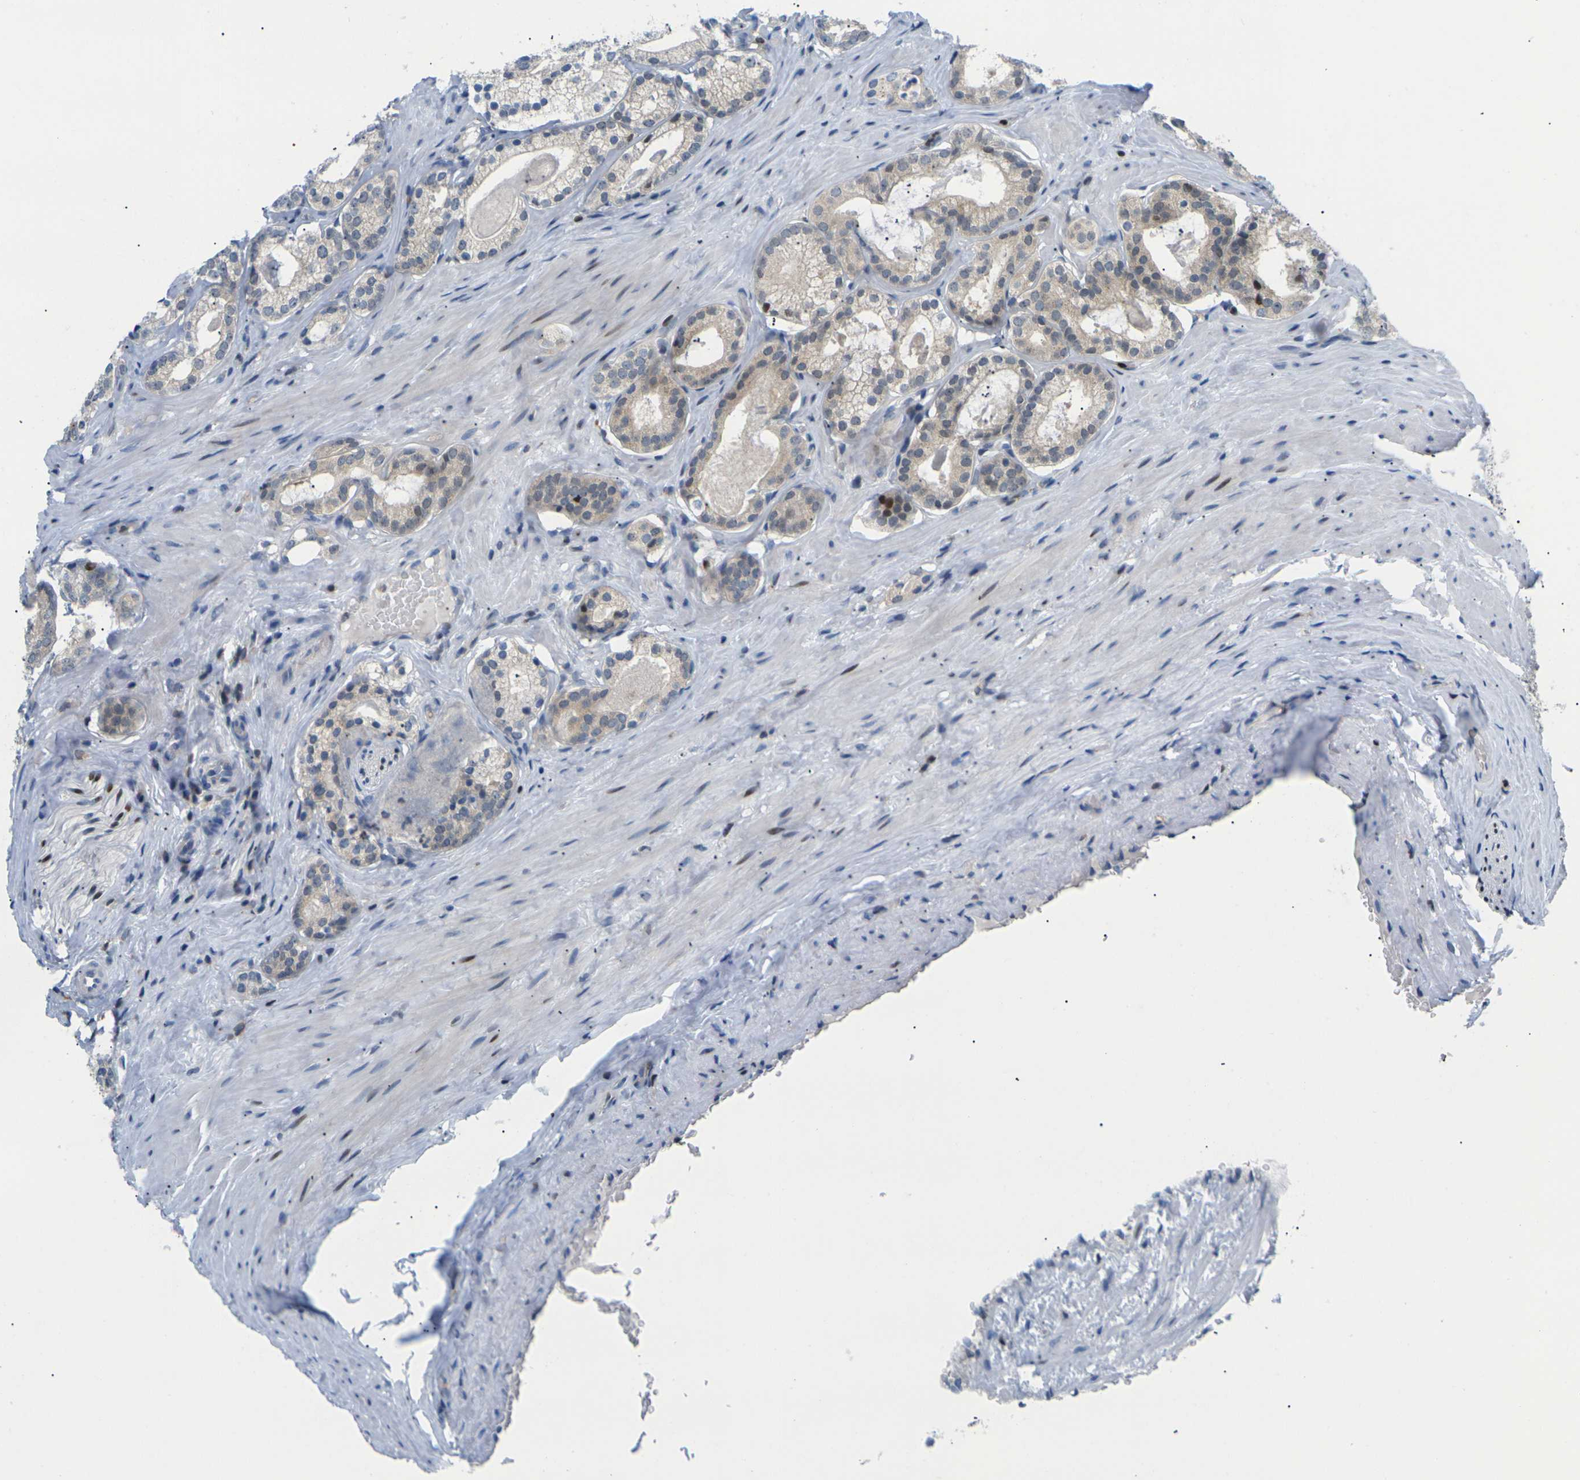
{"staining": {"intensity": "weak", "quantity": "25%-75%", "location": "cytoplasmic/membranous"}, "tissue": "prostate cancer", "cell_type": "Tumor cells", "image_type": "cancer", "snomed": [{"axis": "morphology", "description": "Adenocarcinoma, Low grade"}, {"axis": "topography", "description": "Prostate"}], "caption": "DAB (3,3'-diaminobenzidine) immunohistochemical staining of low-grade adenocarcinoma (prostate) shows weak cytoplasmic/membranous protein staining in approximately 25%-75% of tumor cells.", "gene": "RPS6KA3", "patient": {"sex": "male", "age": 59}}